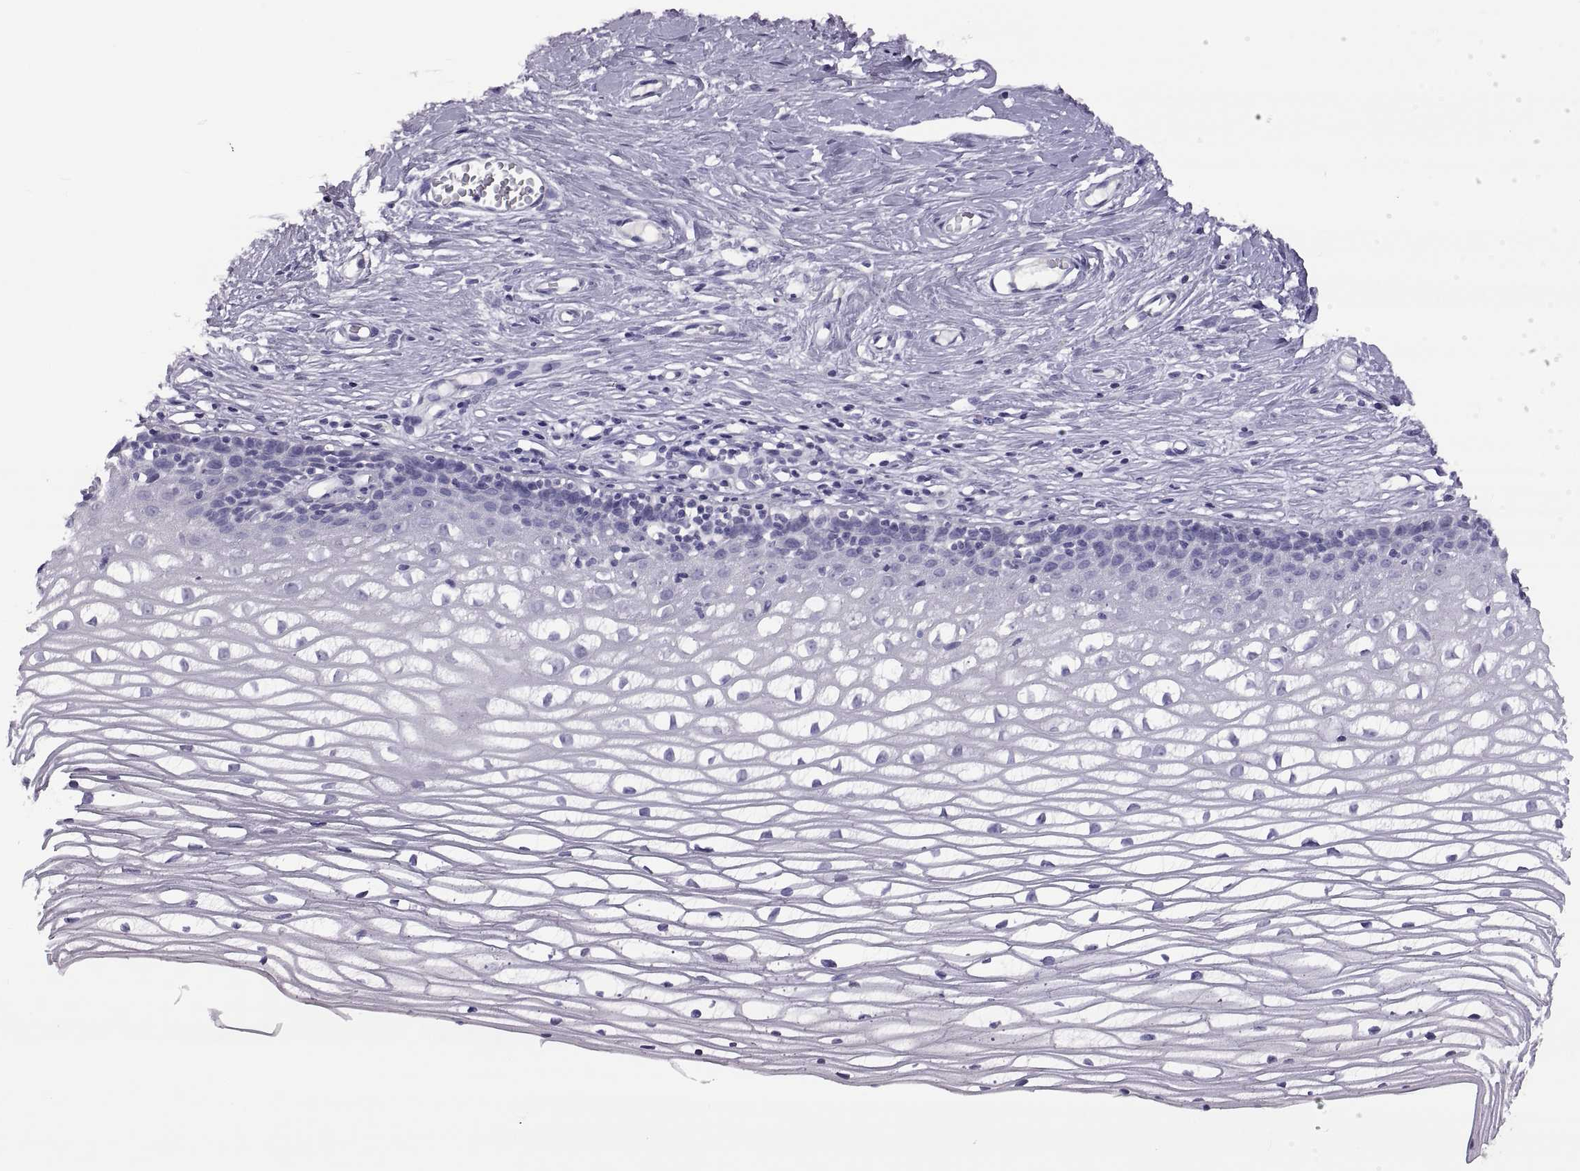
{"staining": {"intensity": "negative", "quantity": "none", "location": "none"}, "tissue": "cervix", "cell_type": "Glandular cells", "image_type": "normal", "snomed": [{"axis": "morphology", "description": "Normal tissue, NOS"}, {"axis": "topography", "description": "Cervix"}], "caption": "Glandular cells are negative for protein expression in unremarkable human cervix.", "gene": "RDM1", "patient": {"sex": "female", "age": 40}}